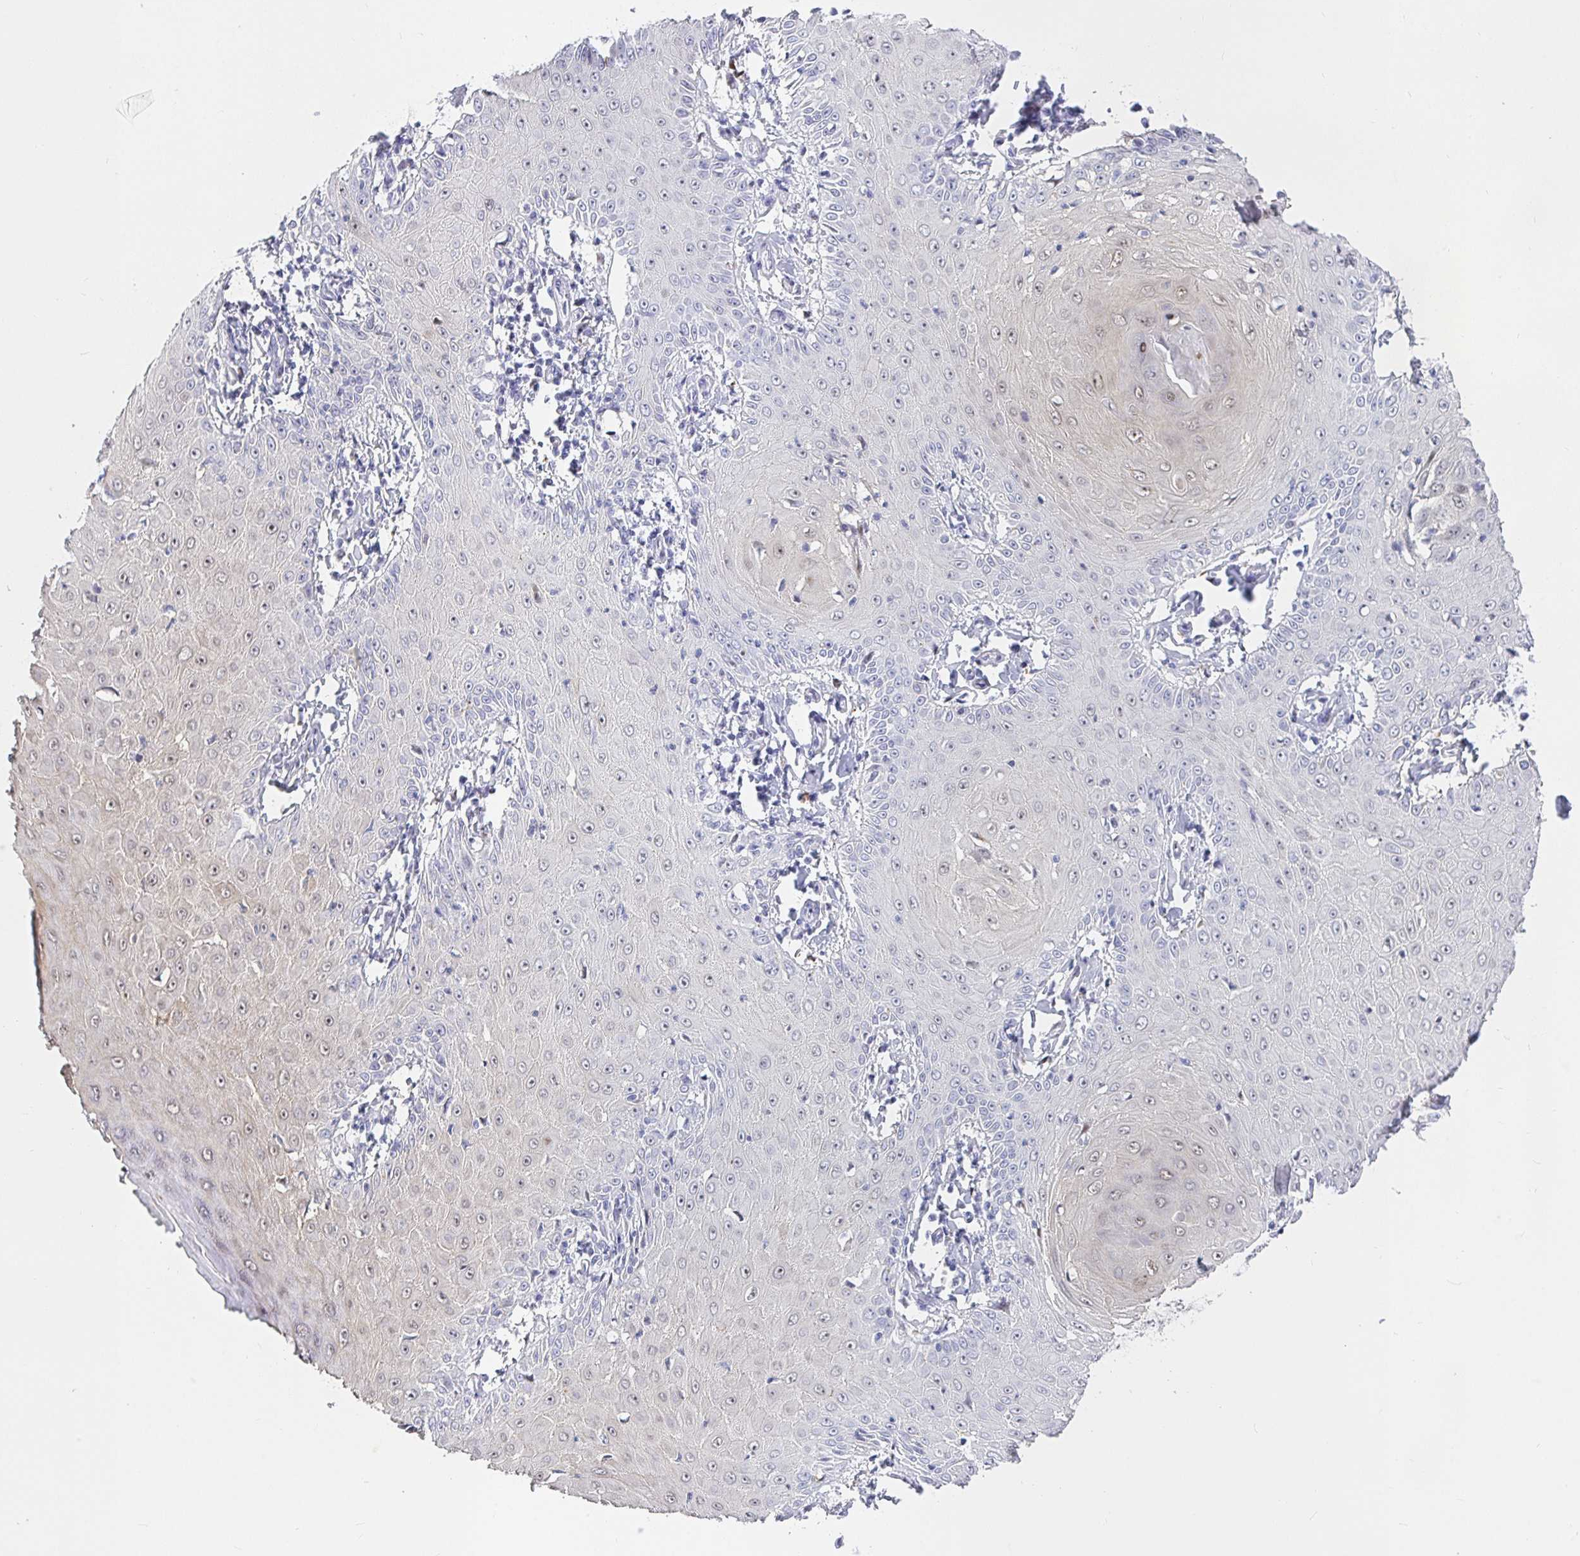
{"staining": {"intensity": "negative", "quantity": "none", "location": "none"}, "tissue": "skin cancer", "cell_type": "Tumor cells", "image_type": "cancer", "snomed": [{"axis": "morphology", "description": "Squamous cell carcinoma, NOS"}, {"axis": "topography", "description": "Skin"}], "caption": "DAB (3,3'-diaminobenzidine) immunohistochemical staining of skin cancer (squamous cell carcinoma) shows no significant expression in tumor cells. Nuclei are stained in blue.", "gene": "KBTBD13", "patient": {"sex": "male", "age": 70}}